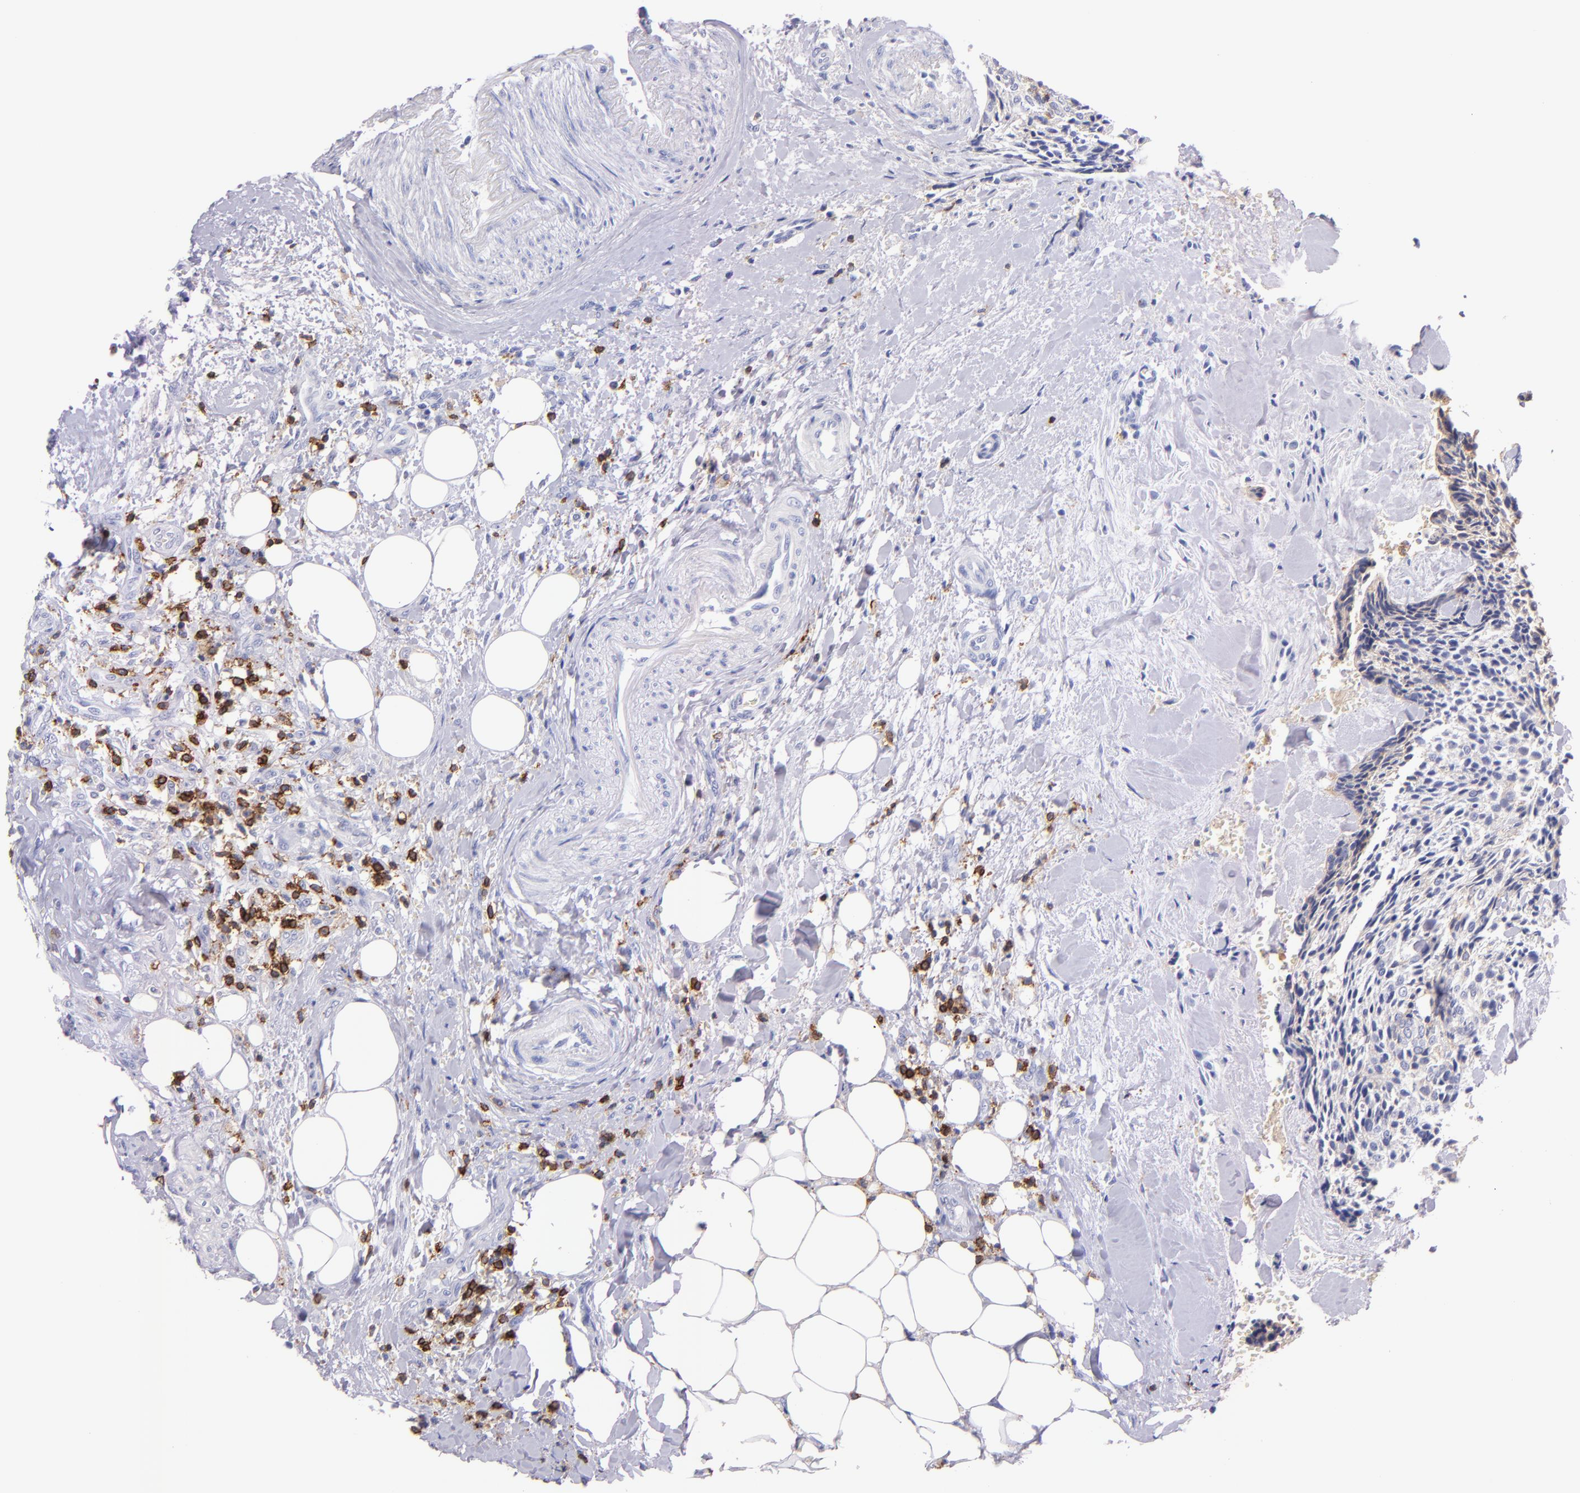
{"staining": {"intensity": "negative", "quantity": "none", "location": "none"}, "tissue": "head and neck cancer", "cell_type": "Tumor cells", "image_type": "cancer", "snomed": [{"axis": "morphology", "description": "Squamous cell carcinoma, NOS"}, {"axis": "topography", "description": "Salivary gland"}, {"axis": "topography", "description": "Head-Neck"}], "caption": "Immunohistochemistry image of human head and neck cancer (squamous cell carcinoma) stained for a protein (brown), which displays no expression in tumor cells.", "gene": "SPN", "patient": {"sex": "male", "age": 70}}